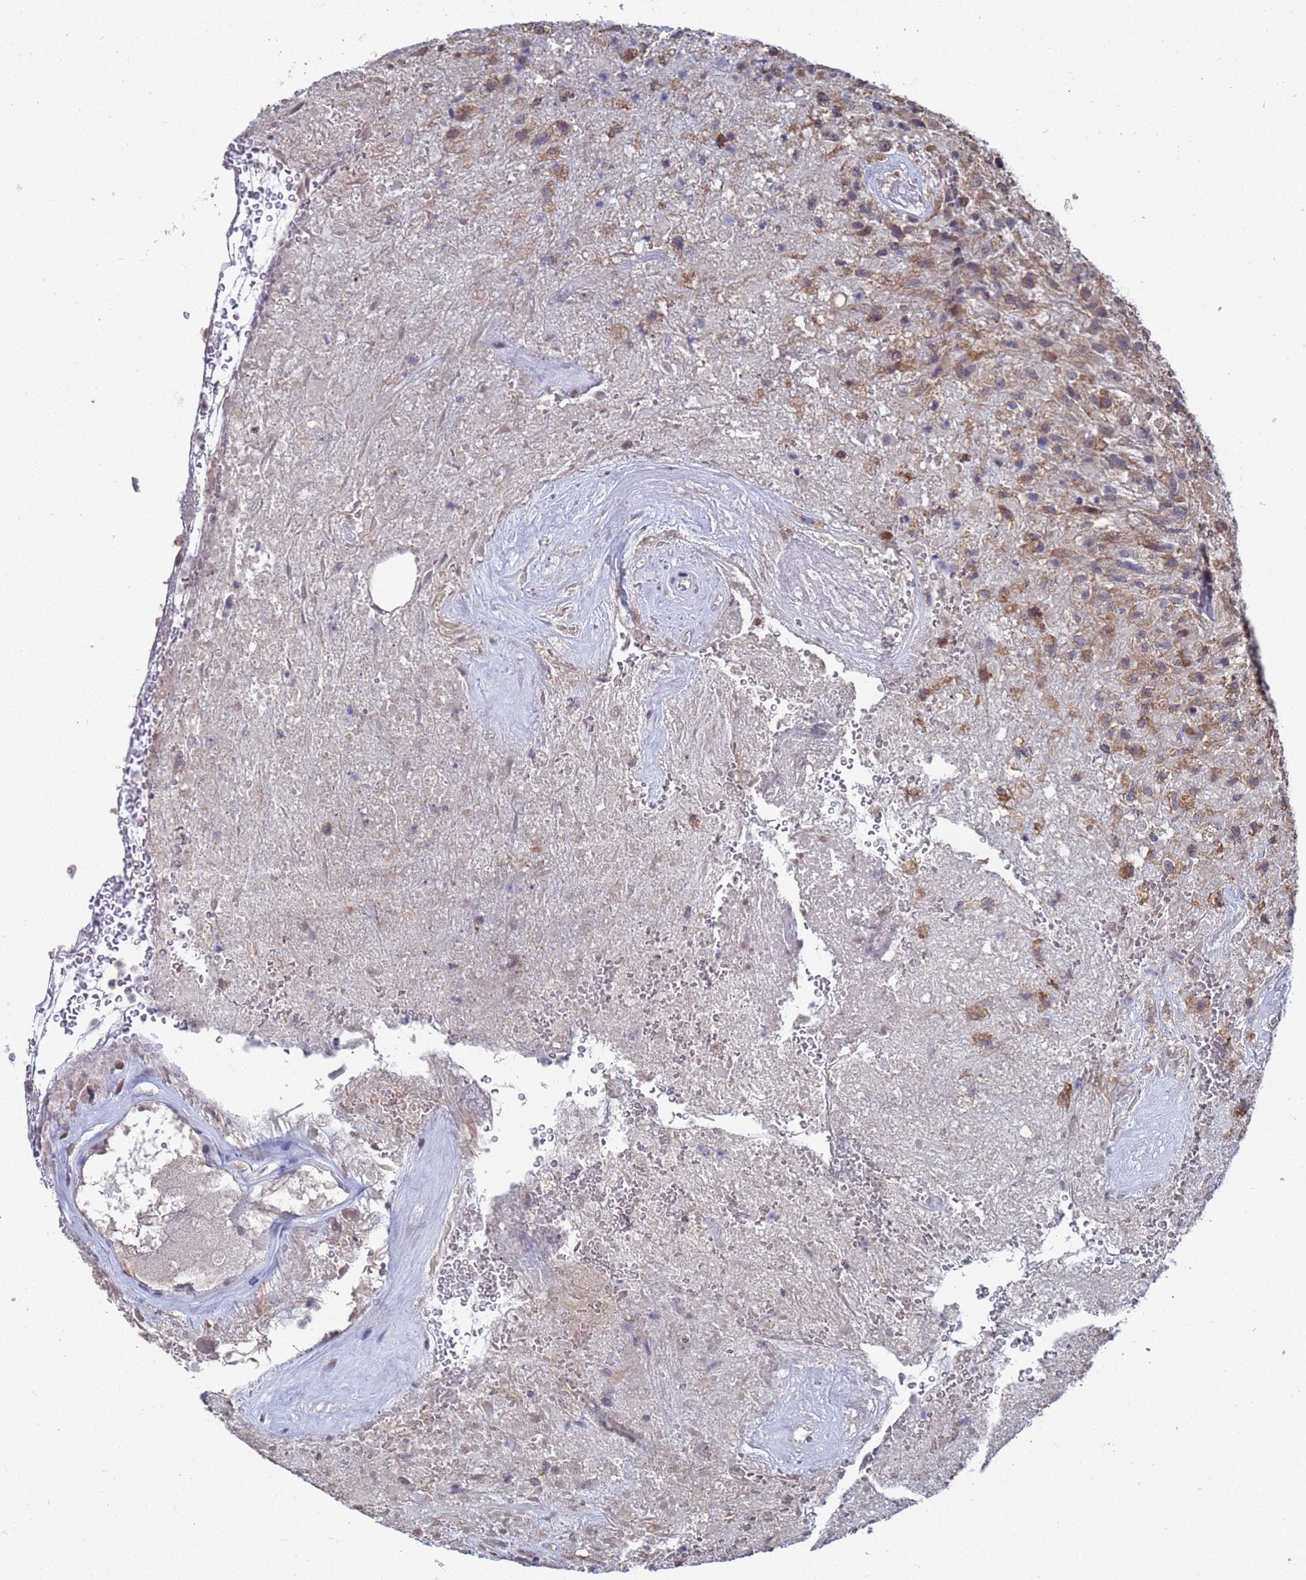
{"staining": {"intensity": "weak", "quantity": "25%-75%", "location": "cytoplasmic/membranous"}, "tissue": "glioma", "cell_type": "Tumor cells", "image_type": "cancer", "snomed": [{"axis": "morphology", "description": "Glioma, malignant, High grade"}, {"axis": "topography", "description": "Brain"}], "caption": "Immunohistochemical staining of high-grade glioma (malignant) exhibits low levels of weak cytoplasmic/membranous protein staining in about 25%-75% of tumor cells.", "gene": "CFAP119", "patient": {"sex": "male", "age": 56}}